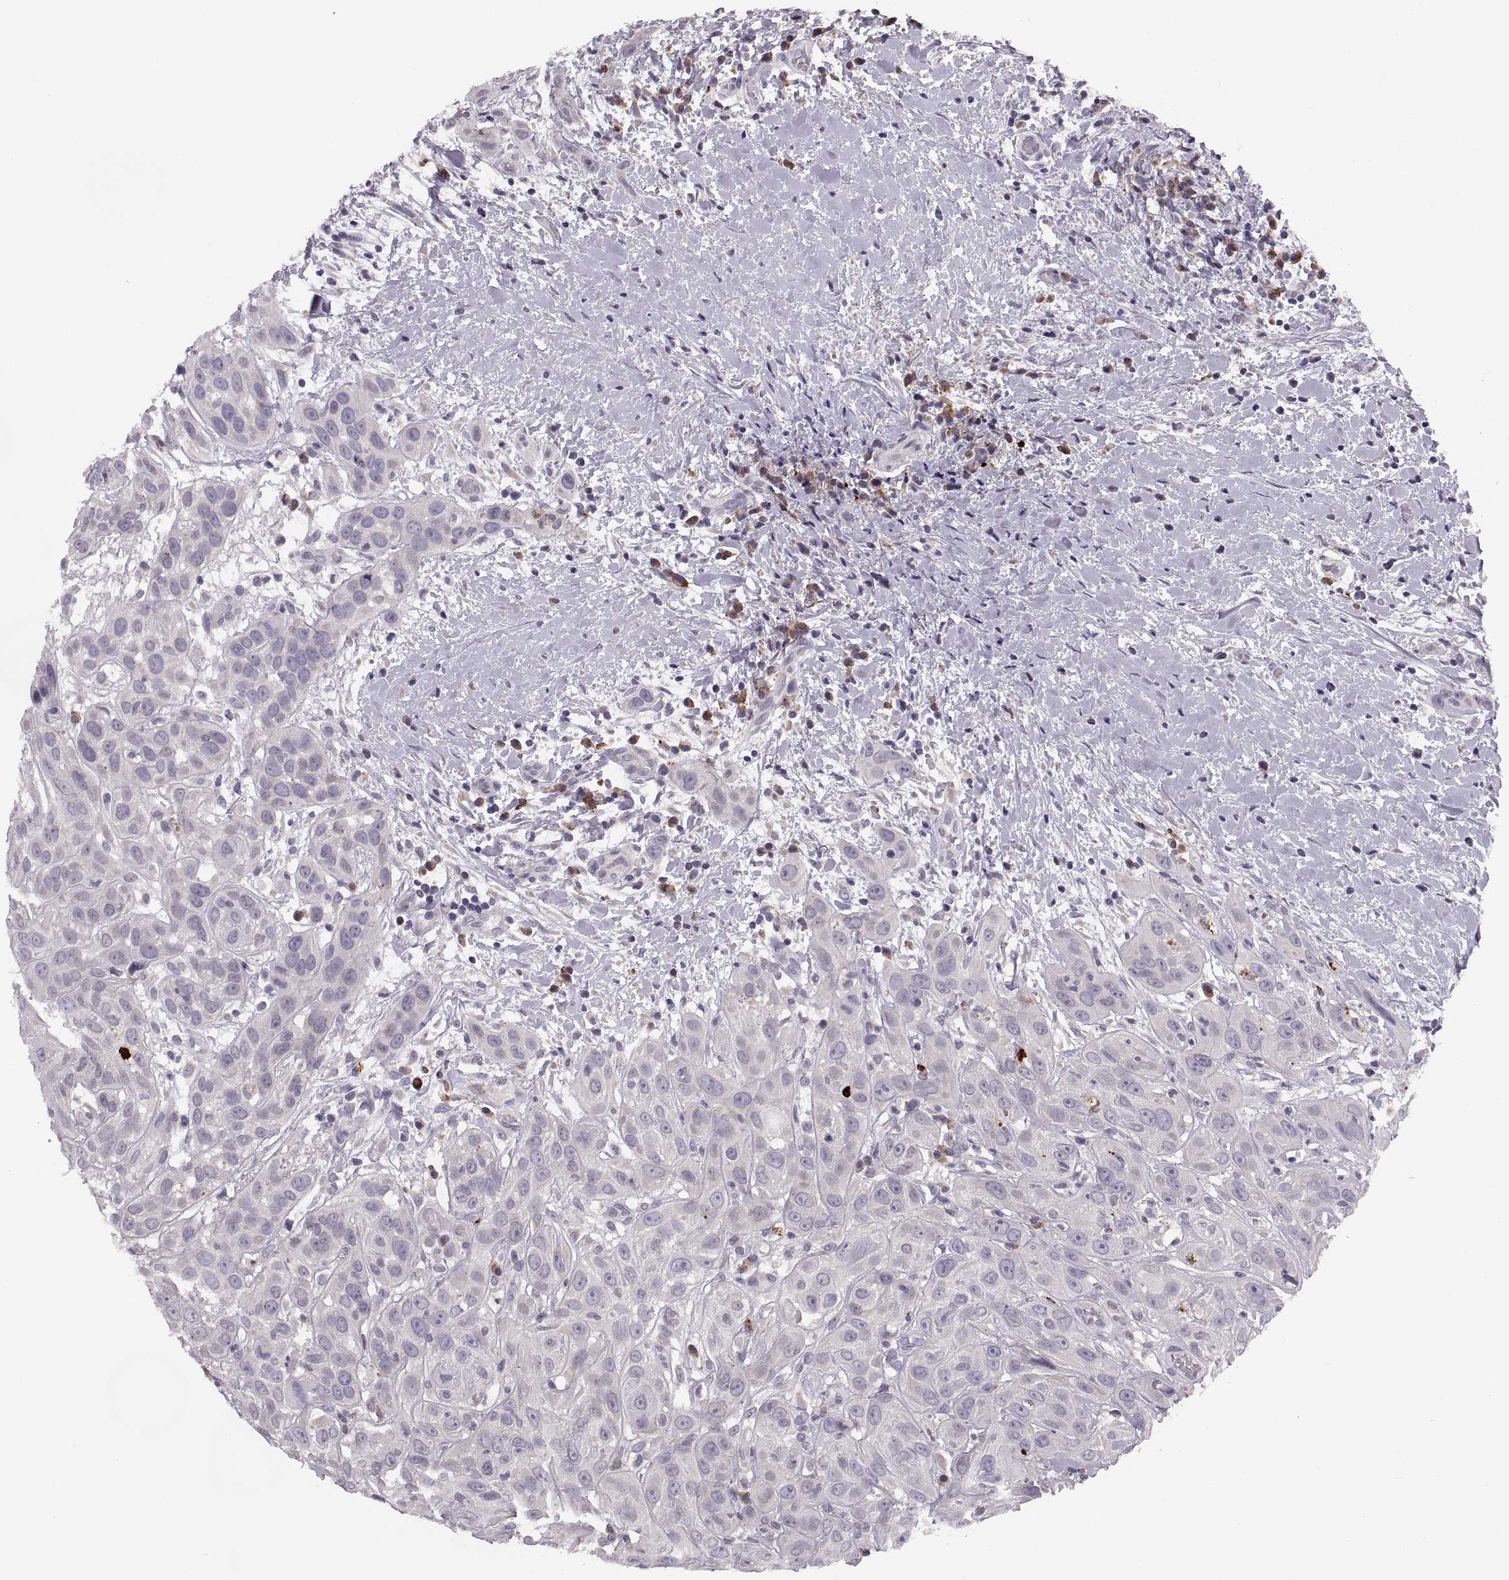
{"staining": {"intensity": "negative", "quantity": "none", "location": "none"}, "tissue": "head and neck cancer", "cell_type": "Tumor cells", "image_type": "cancer", "snomed": [{"axis": "morphology", "description": "Normal tissue, NOS"}, {"axis": "morphology", "description": "Squamous cell carcinoma, NOS"}, {"axis": "topography", "description": "Oral tissue"}, {"axis": "topography", "description": "Salivary gland"}, {"axis": "topography", "description": "Head-Neck"}], "caption": "Immunohistochemistry of head and neck cancer (squamous cell carcinoma) exhibits no expression in tumor cells. (Immunohistochemistry (ihc), brightfield microscopy, high magnification).", "gene": "ADH6", "patient": {"sex": "female", "age": 62}}